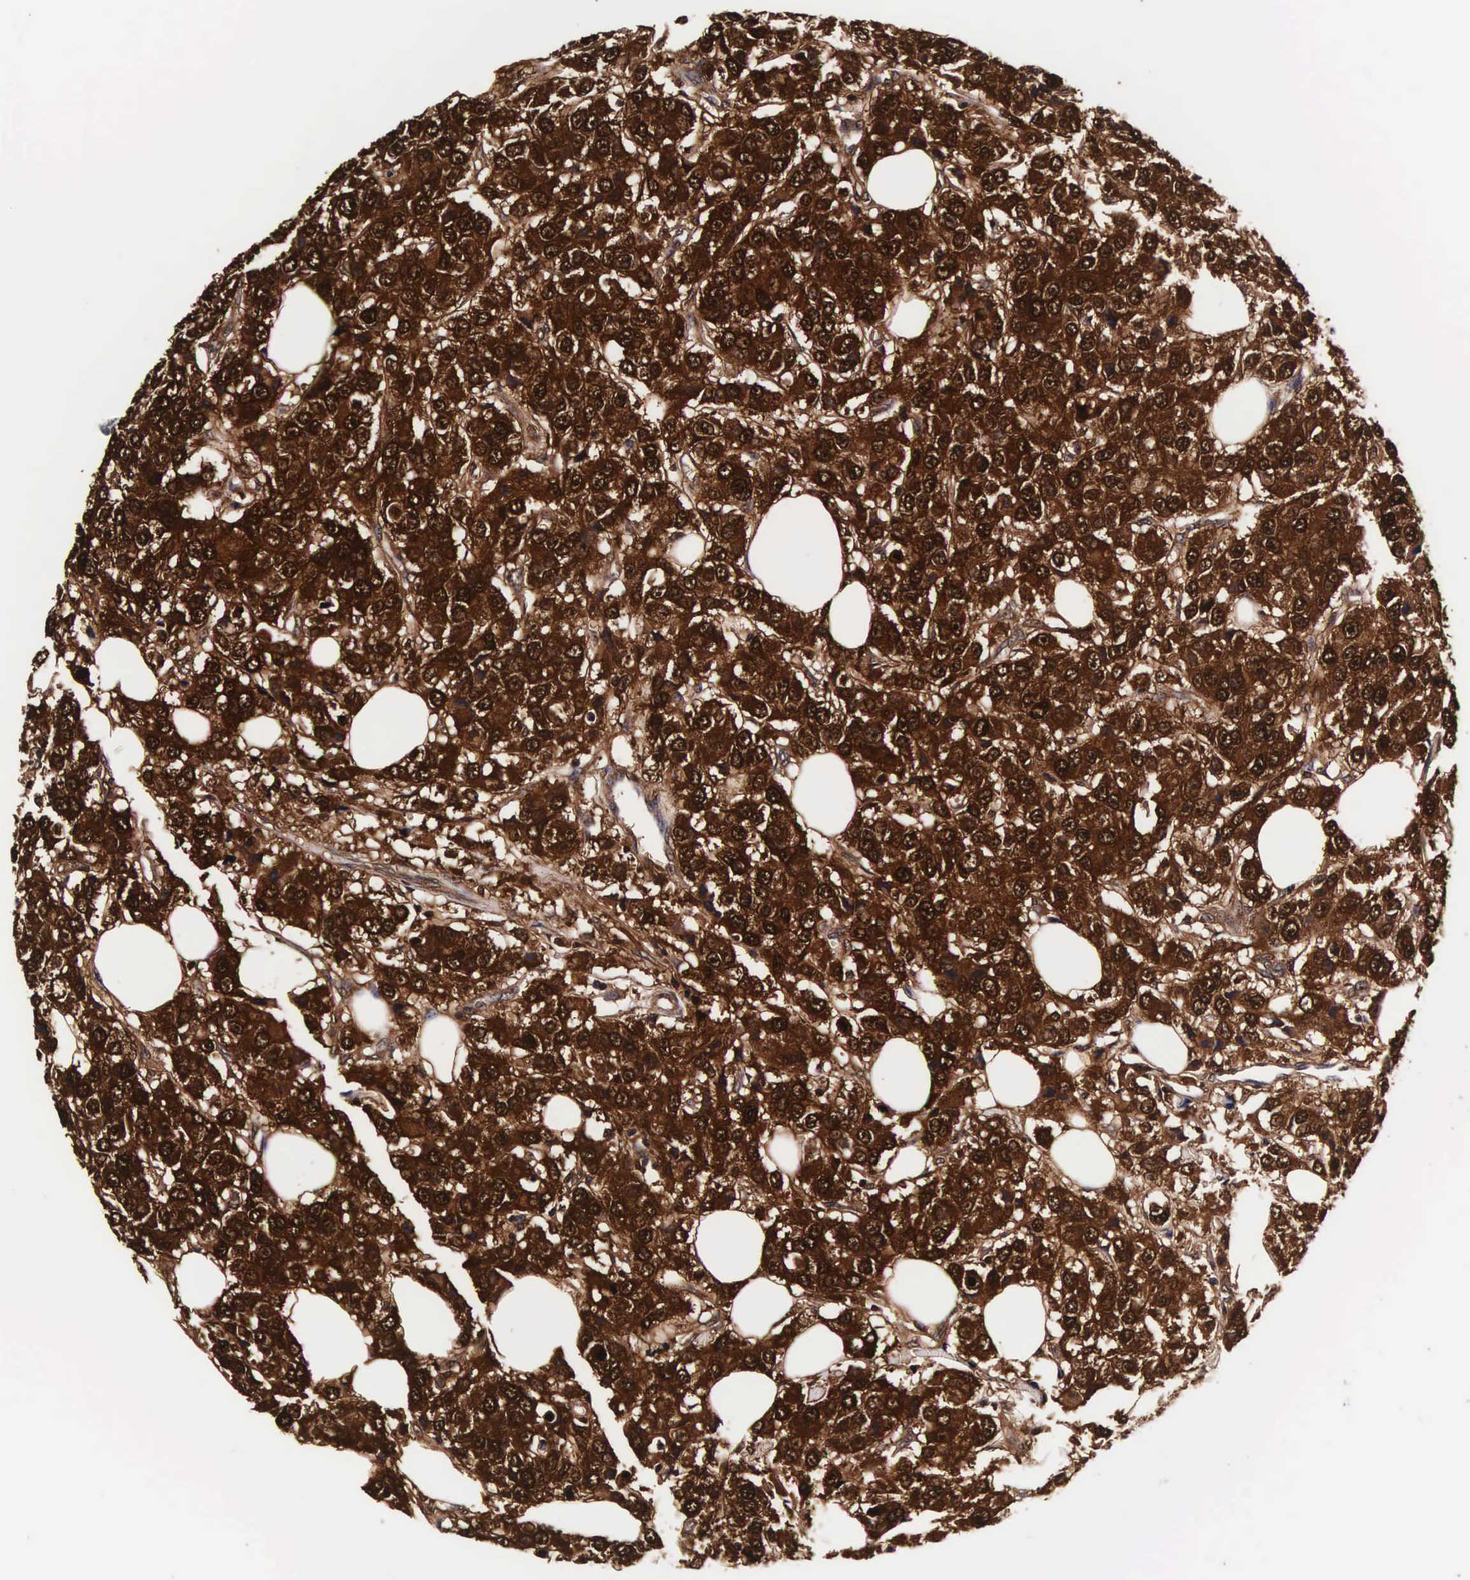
{"staining": {"intensity": "strong", "quantity": ">75%", "location": "cytoplasmic/membranous,nuclear"}, "tissue": "breast cancer", "cell_type": "Tumor cells", "image_type": "cancer", "snomed": [{"axis": "morphology", "description": "Duct carcinoma"}, {"axis": "topography", "description": "Breast"}], "caption": "Tumor cells display high levels of strong cytoplasmic/membranous and nuclear positivity in about >75% of cells in human breast cancer (intraductal carcinoma).", "gene": "TECPR2", "patient": {"sex": "female", "age": 58}}